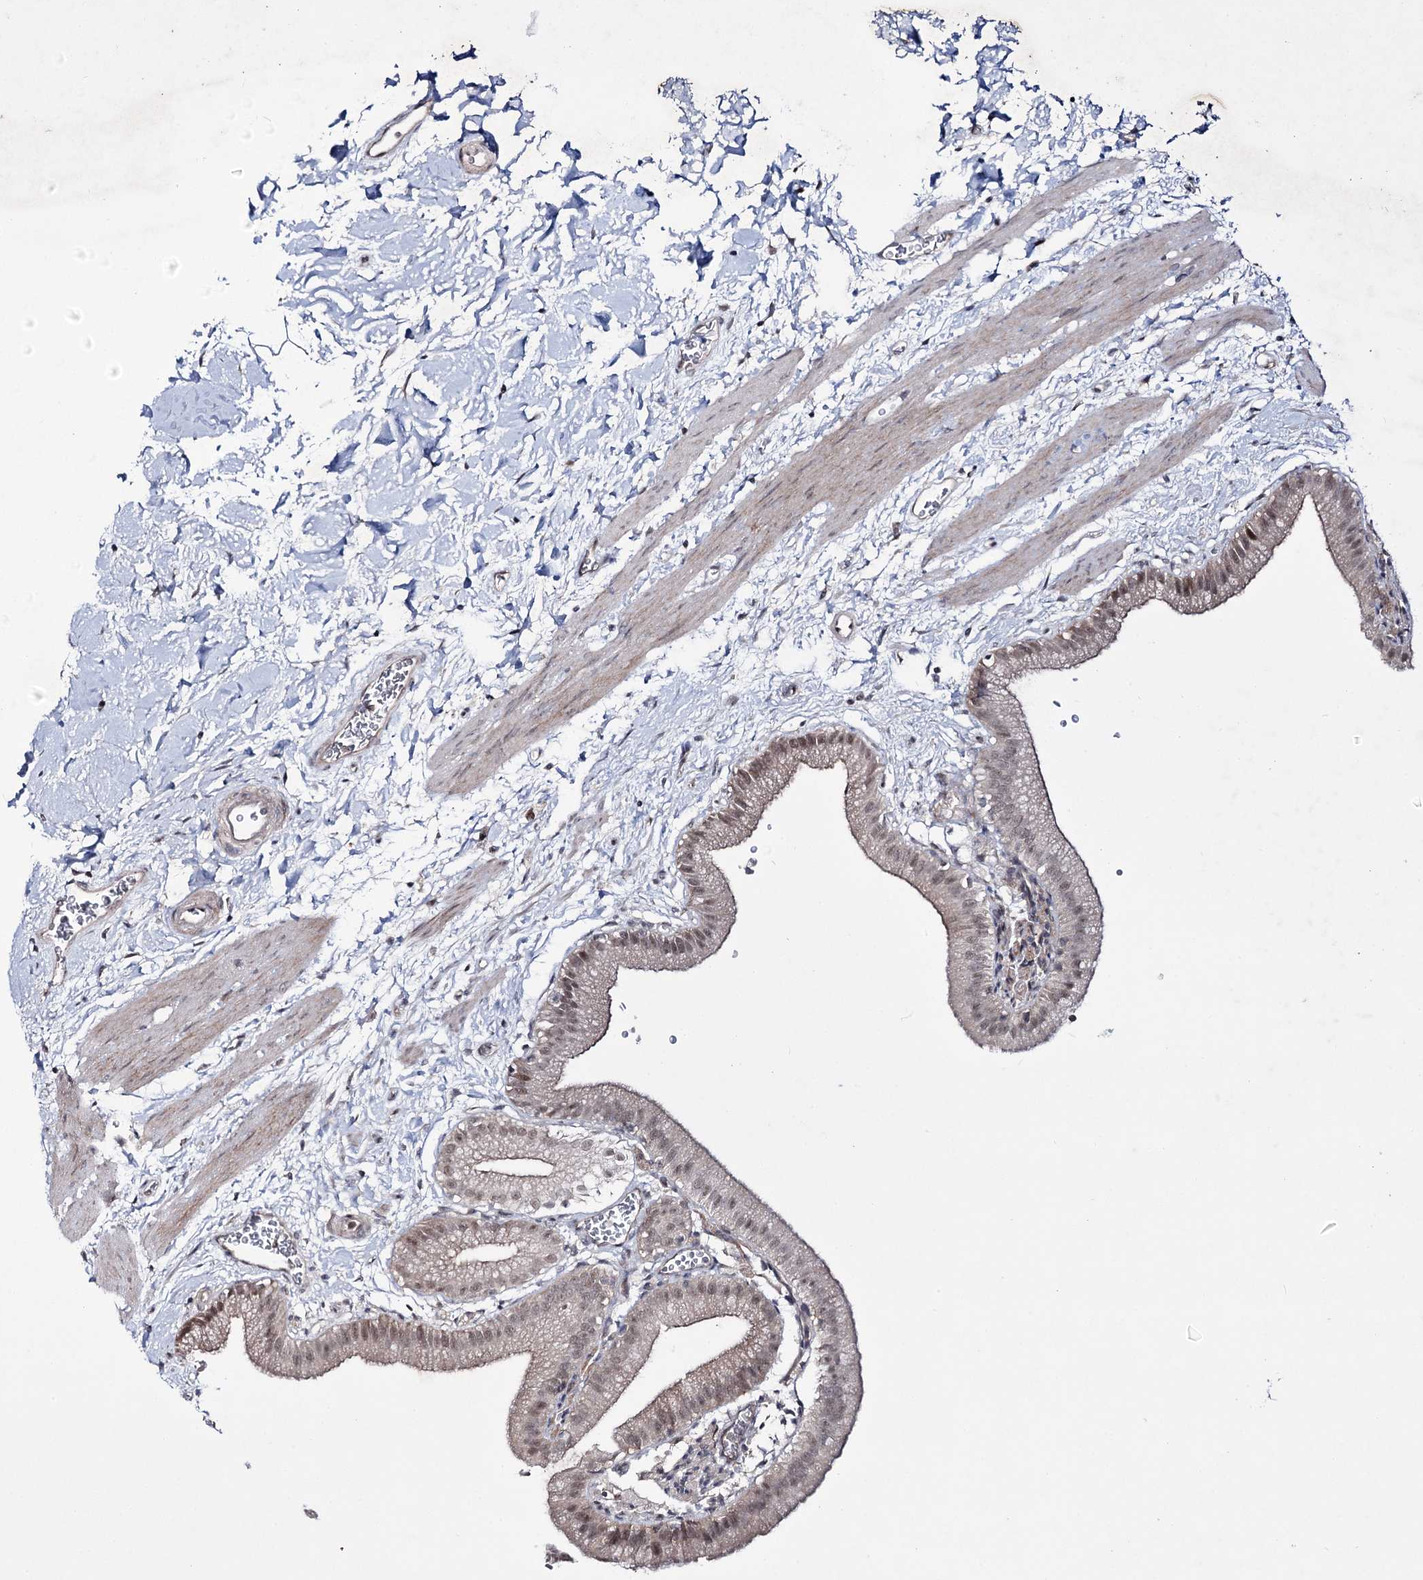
{"staining": {"intensity": "moderate", "quantity": ">75%", "location": "cytoplasmic/membranous,nuclear"}, "tissue": "gallbladder", "cell_type": "Glandular cells", "image_type": "normal", "snomed": [{"axis": "morphology", "description": "Normal tissue, NOS"}, {"axis": "topography", "description": "Gallbladder"}], "caption": "IHC (DAB (3,3'-diaminobenzidine)) staining of normal human gallbladder demonstrates moderate cytoplasmic/membranous,nuclear protein expression in about >75% of glandular cells.", "gene": "HOXC11", "patient": {"sex": "male", "age": 55}}